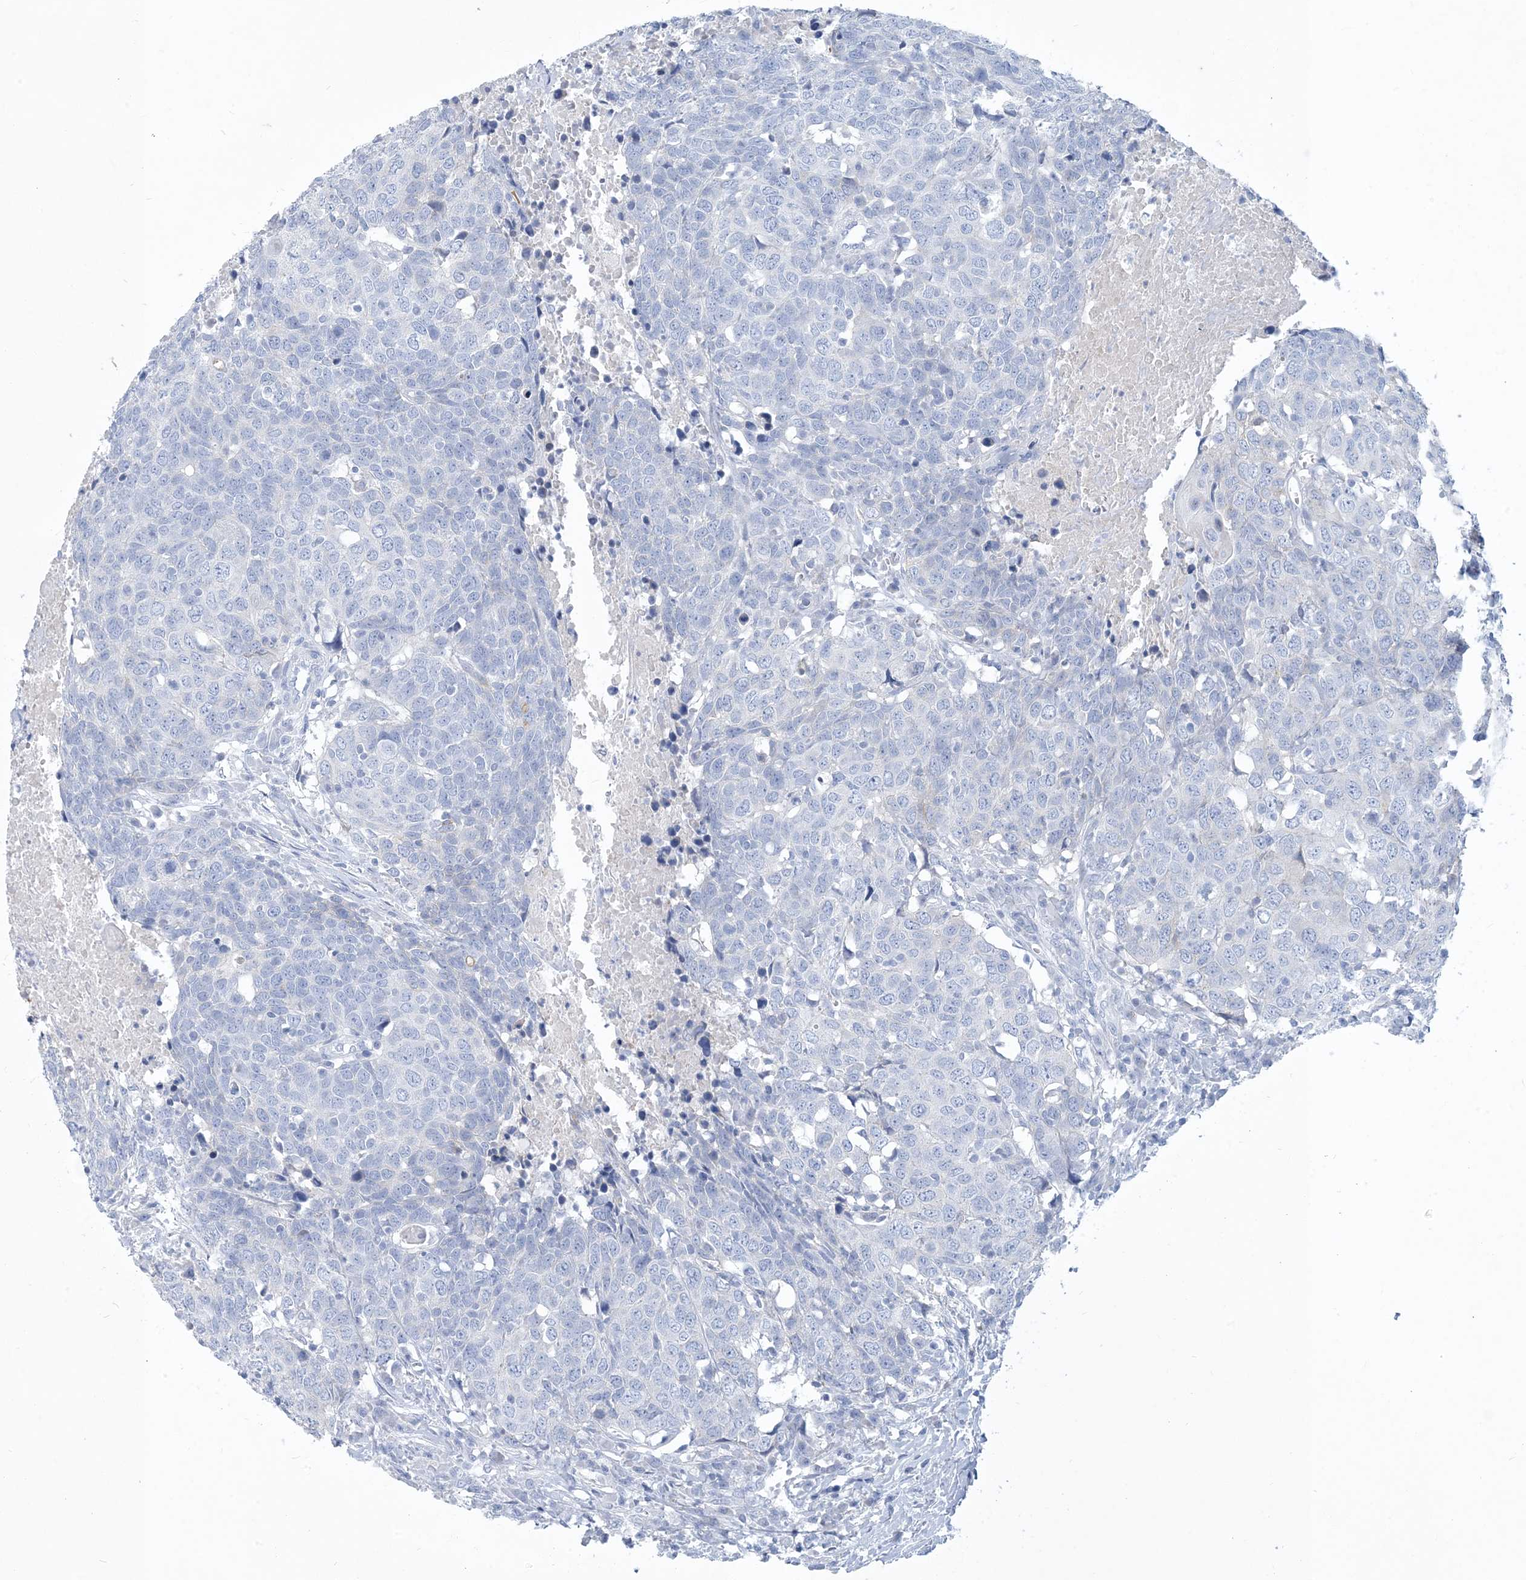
{"staining": {"intensity": "negative", "quantity": "none", "location": "none"}, "tissue": "head and neck cancer", "cell_type": "Tumor cells", "image_type": "cancer", "snomed": [{"axis": "morphology", "description": "Squamous cell carcinoma, NOS"}, {"axis": "topography", "description": "Head-Neck"}], "caption": "High magnification brightfield microscopy of squamous cell carcinoma (head and neck) stained with DAB (brown) and counterstained with hematoxylin (blue): tumor cells show no significant expression. The staining was performed using DAB (3,3'-diaminobenzidine) to visualize the protein expression in brown, while the nuclei were stained in blue with hematoxylin (Magnification: 20x).", "gene": "MOXD1", "patient": {"sex": "male", "age": 66}}